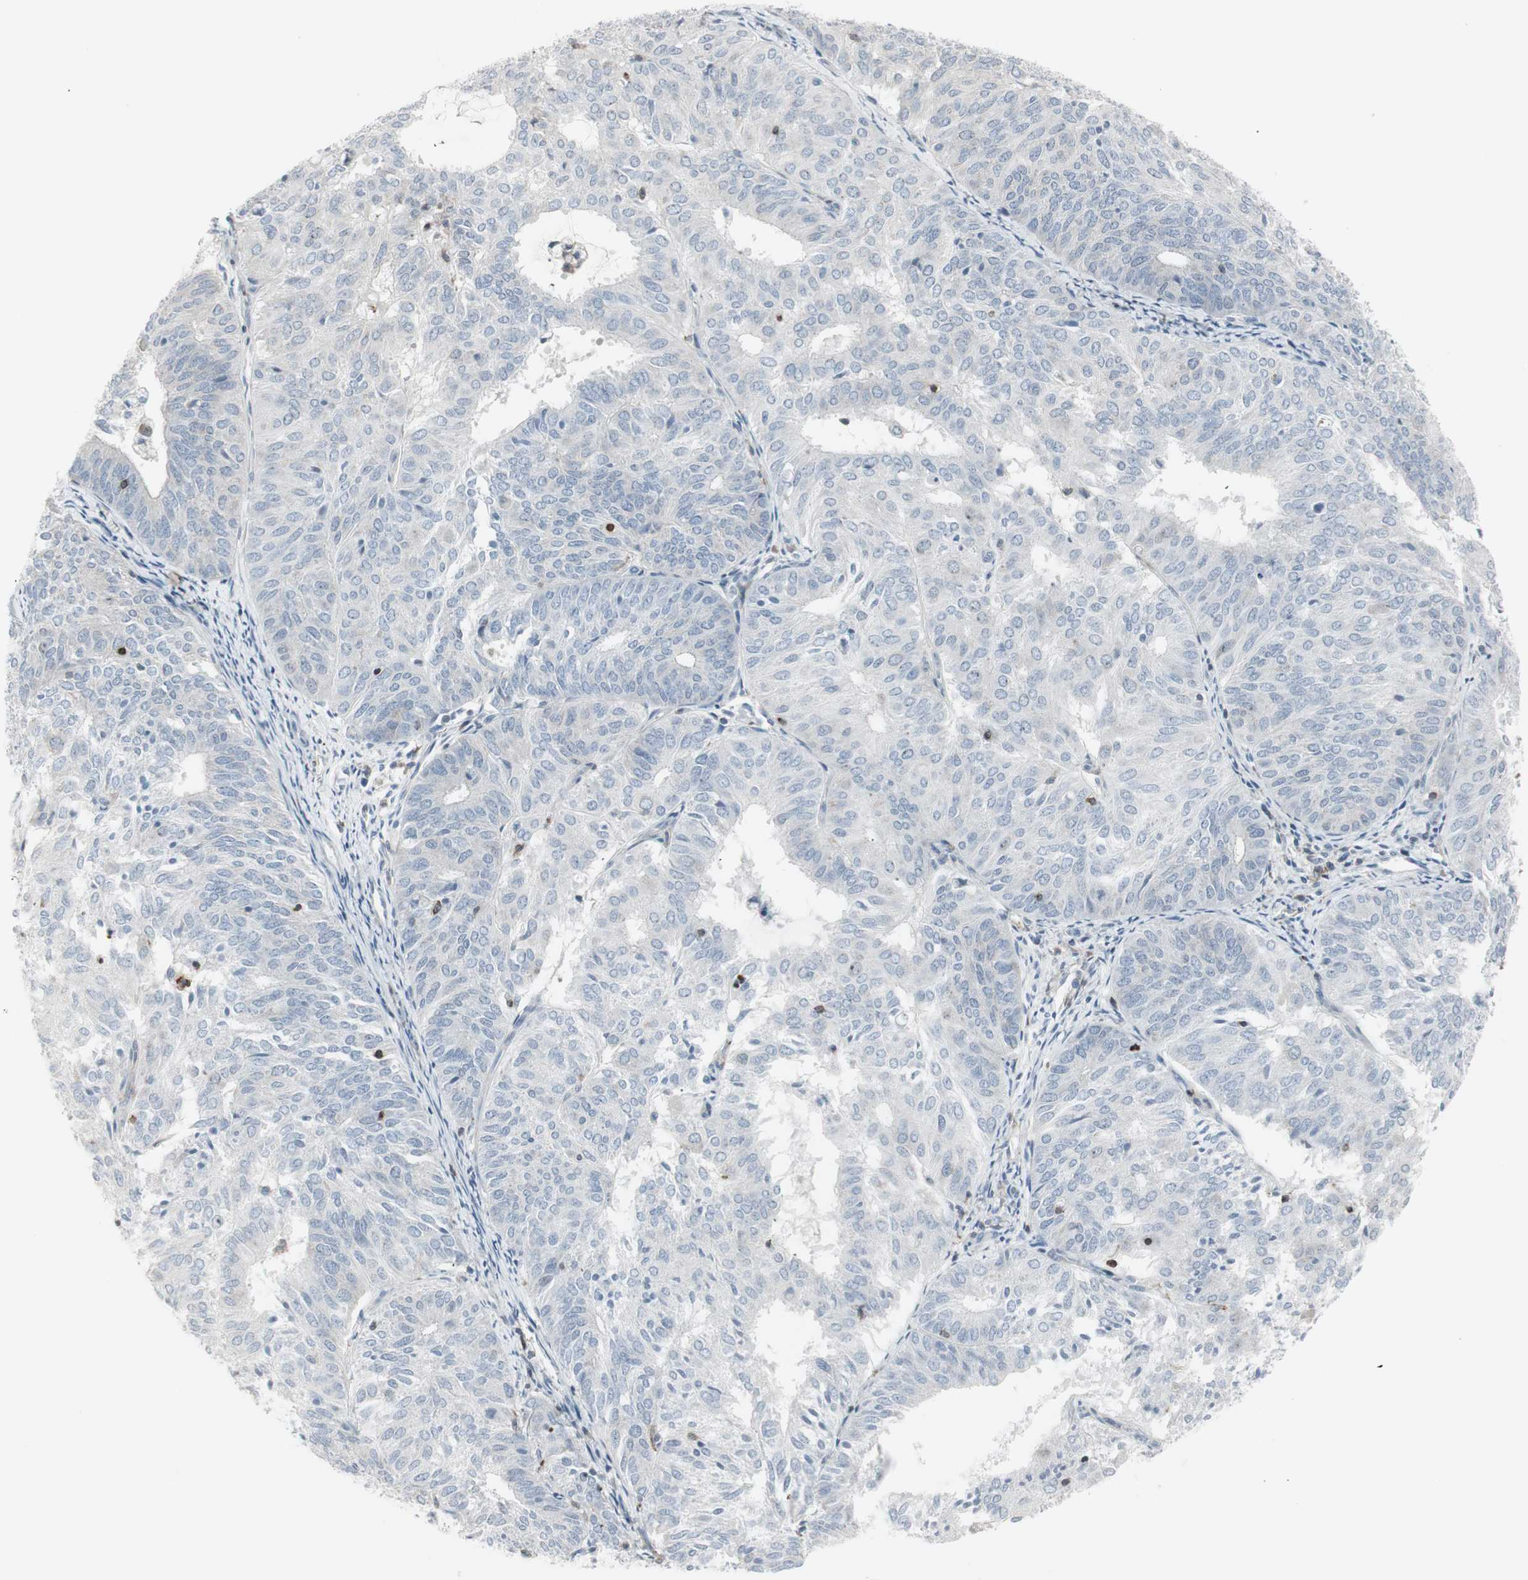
{"staining": {"intensity": "negative", "quantity": "none", "location": "none"}, "tissue": "endometrial cancer", "cell_type": "Tumor cells", "image_type": "cancer", "snomed": [{"axis": "morphology", "description": "Adenocarcinoma, NOS"}, {"axis": "topography", "description": "Uterus"}], "caption": "High power microscopy image of an immunohistochemistry (IHC) micrograph of endometrial cancer, revealing no significant staining in tumor cells.", "gene": "MAP4K4", "patient": {"sex": "female", "age": 60}}